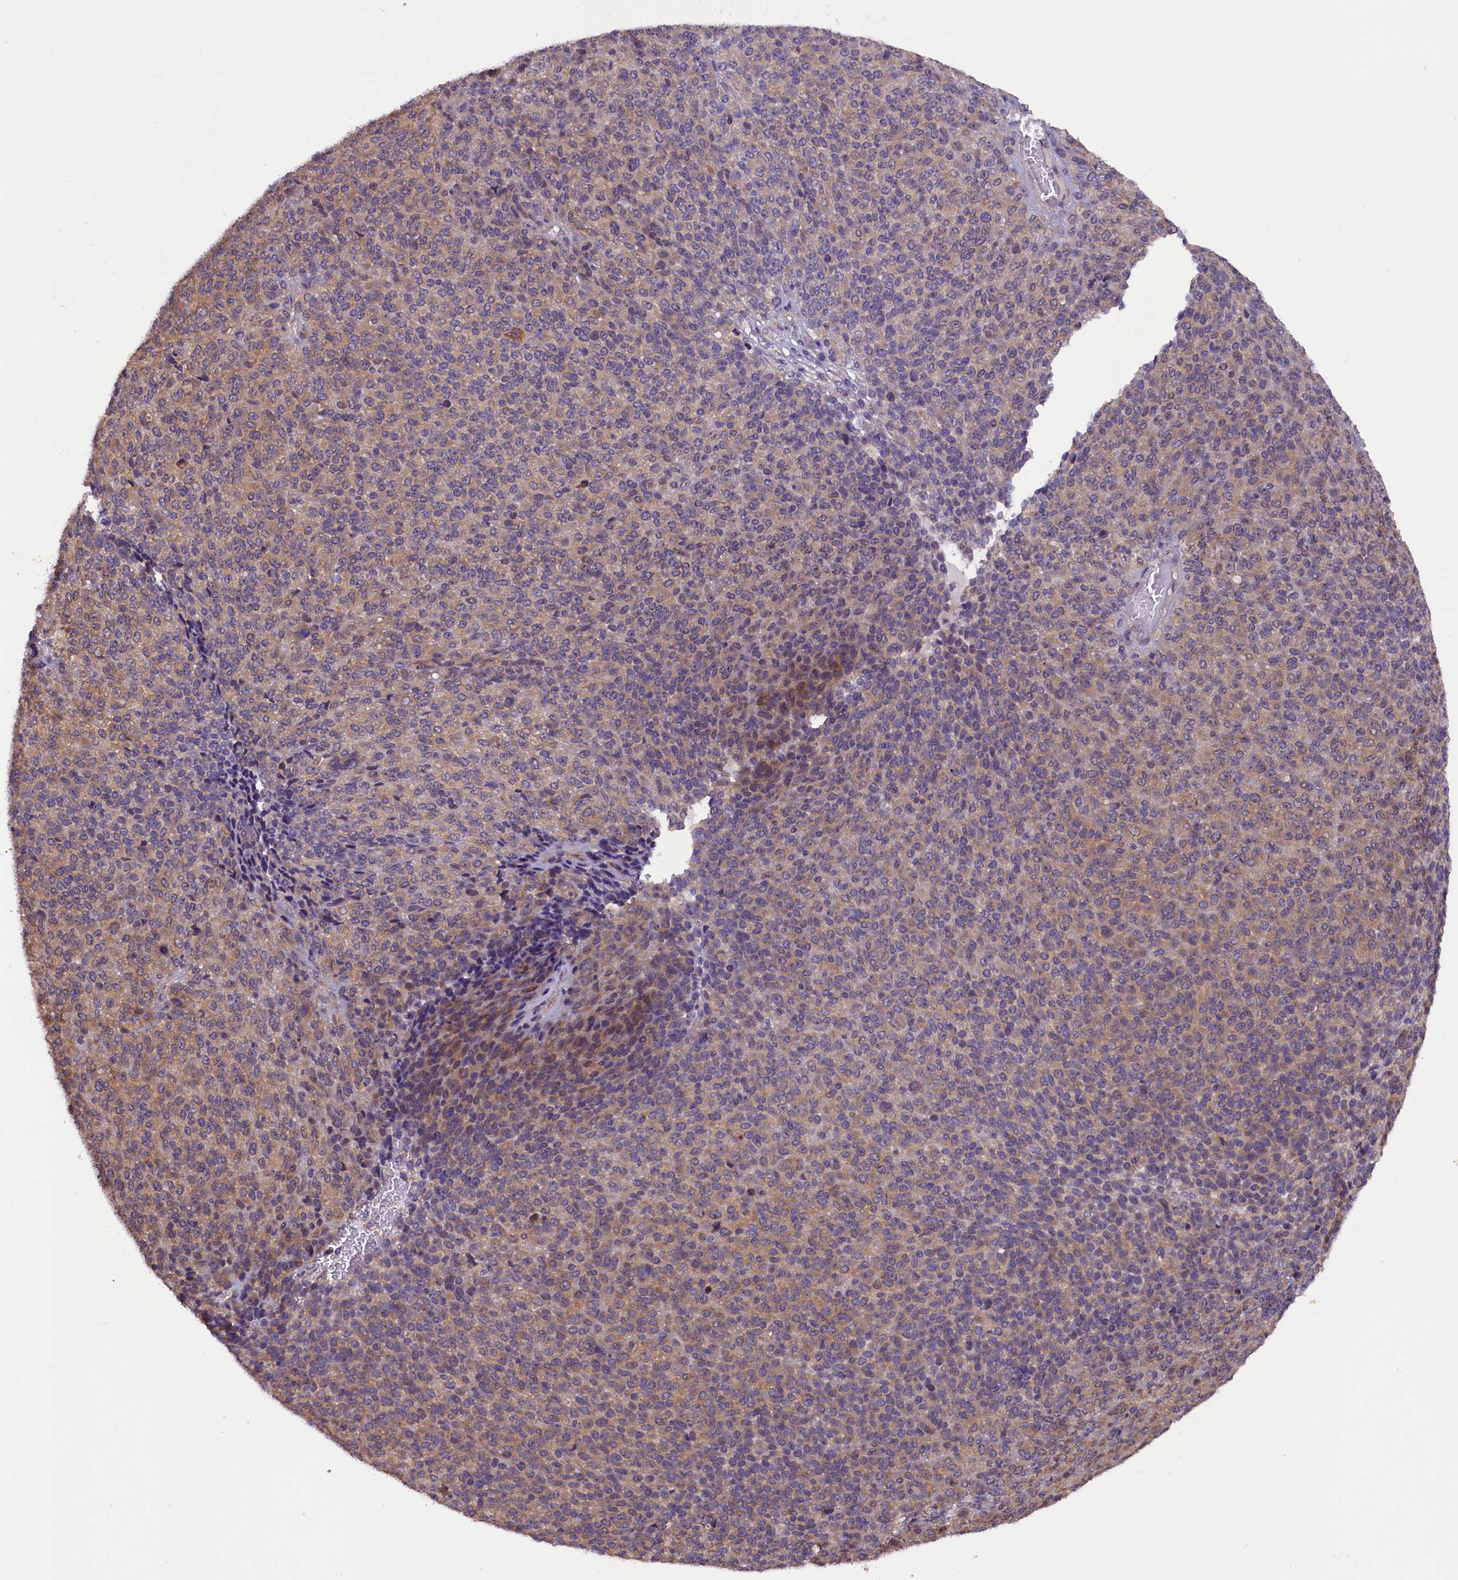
{"staining": {"intensity": "weak", "quantity": "25%-75%", "location": "cytoplasmic/membranous"}, "tissue": "melanoma", "cell_type": "Tumor cells", "image_type": "cancer", "snomed": [{"axis": "morphology", "description": "Malignant melanoma, Metastatic site"}, {"axis": "topography", "description": "Brain"}], "caption": "Immunohistochemistry staining of melanoma, which reveals low levels of weak cytoplasmic/membranous expression in about 25%-75% of tumor cells indicating weak cytoplasmic/membranous protein positivity. The staining was performed using DAB (brown) for protein detection and nuclei were counterstained in hematoxylin (blue).", "gene": "CCDC9B", "patient": {"sex": "female", "age": 56}}